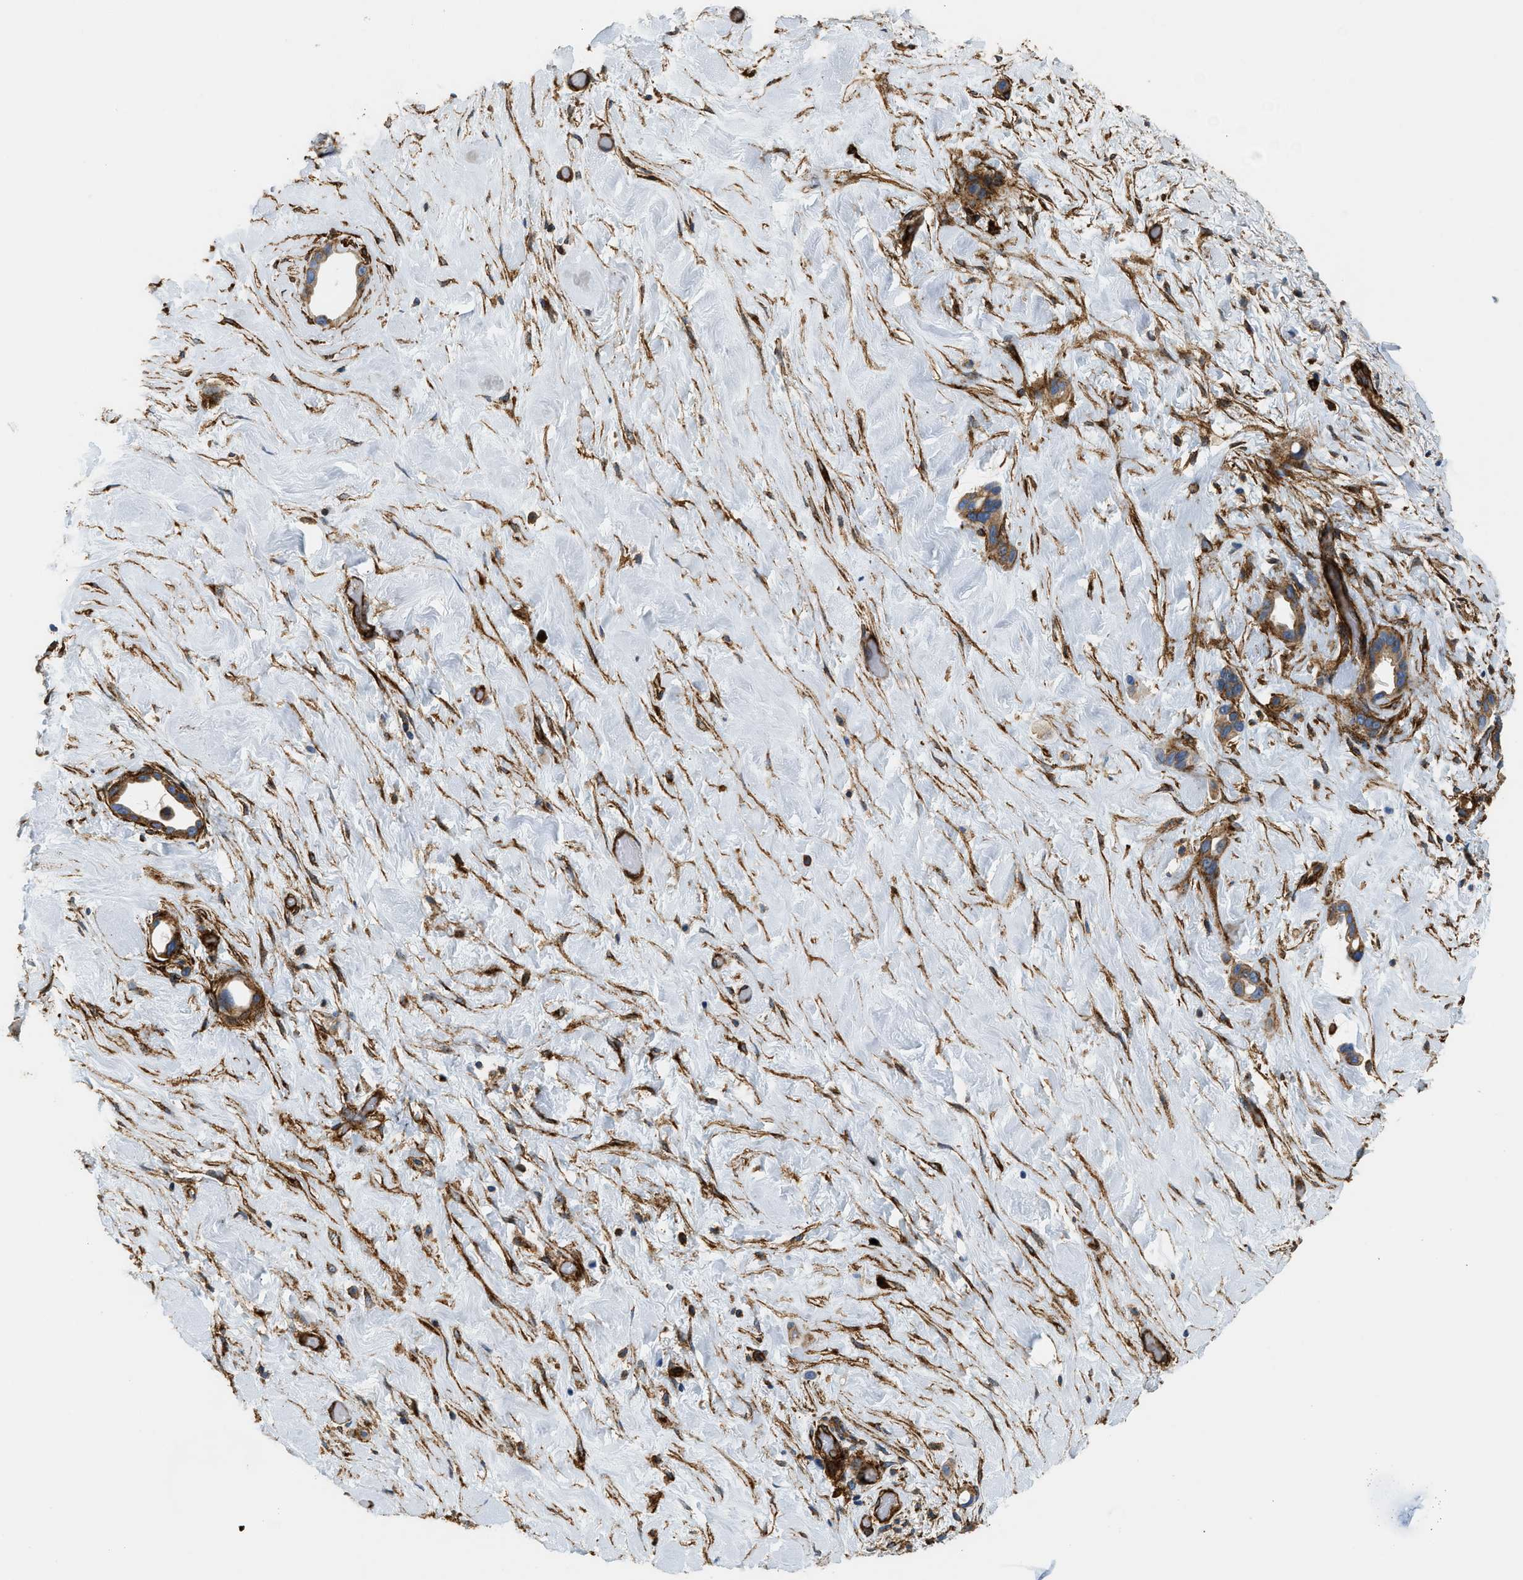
{"staining": {"intensity": "moderate", "quantity": ">75%", "location": "cytoplasmic/membranous"}, "tissue": "liver cancer", "cell_type": "Tumor cells", "image_type": "cancer", "snomed": [{"axis": "morphology", "description": "Cholangiocarcinoma"}, {"axis": "topography", "description": "Liver"}], "caption": "Protein expression analysis of liver cholangiocarcinoma reveals moderate cytoplasmic/membranous positivity in about >75% of tumor cells. (DAB IHC, brown staining for protein, blue staining for nuclei).", "gene": "HIP1", "patient": {"sex": "female", "age": 65}}